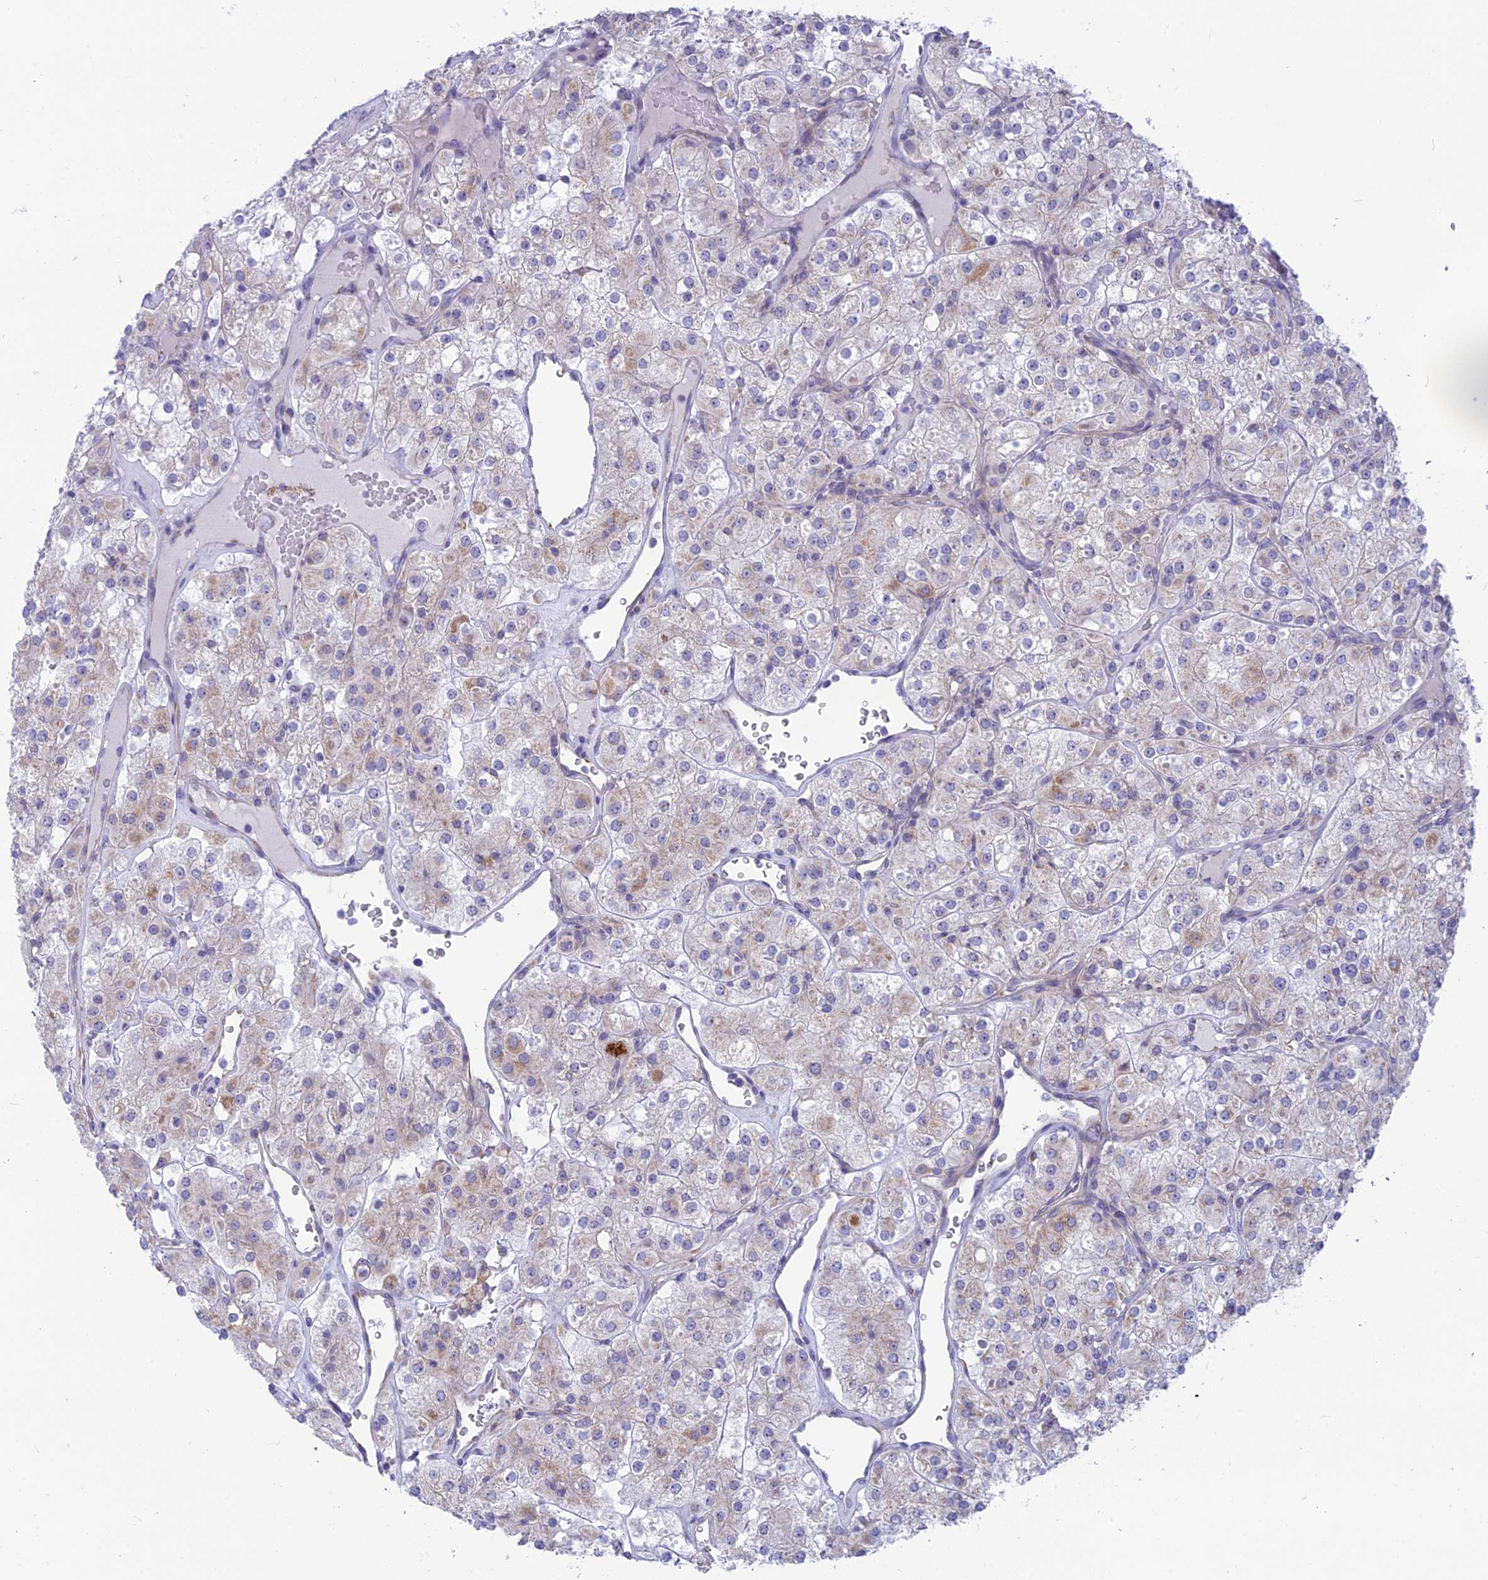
{"staining": {"intensity": "weak", "quantity": "25%-75%", "location": "cytoplasmic/membranous"}, "tissue": "renal cancer", "cell_type": "Tumor cells", "image_type": "cancer", "snomed": [{"axis": "morphology", "description": "Adenocarcinoma, NOS"}, {"axis": "topography", "description": "Kidney"}], "caption": "The histopathology image displays a brown stain indicating the presence of a protein in the cytoplasmic/membranous of tumor cells in renal adenocarcinoma.", "gene": "PLAC9", "patient": {"sex": "male", "age": 77}}